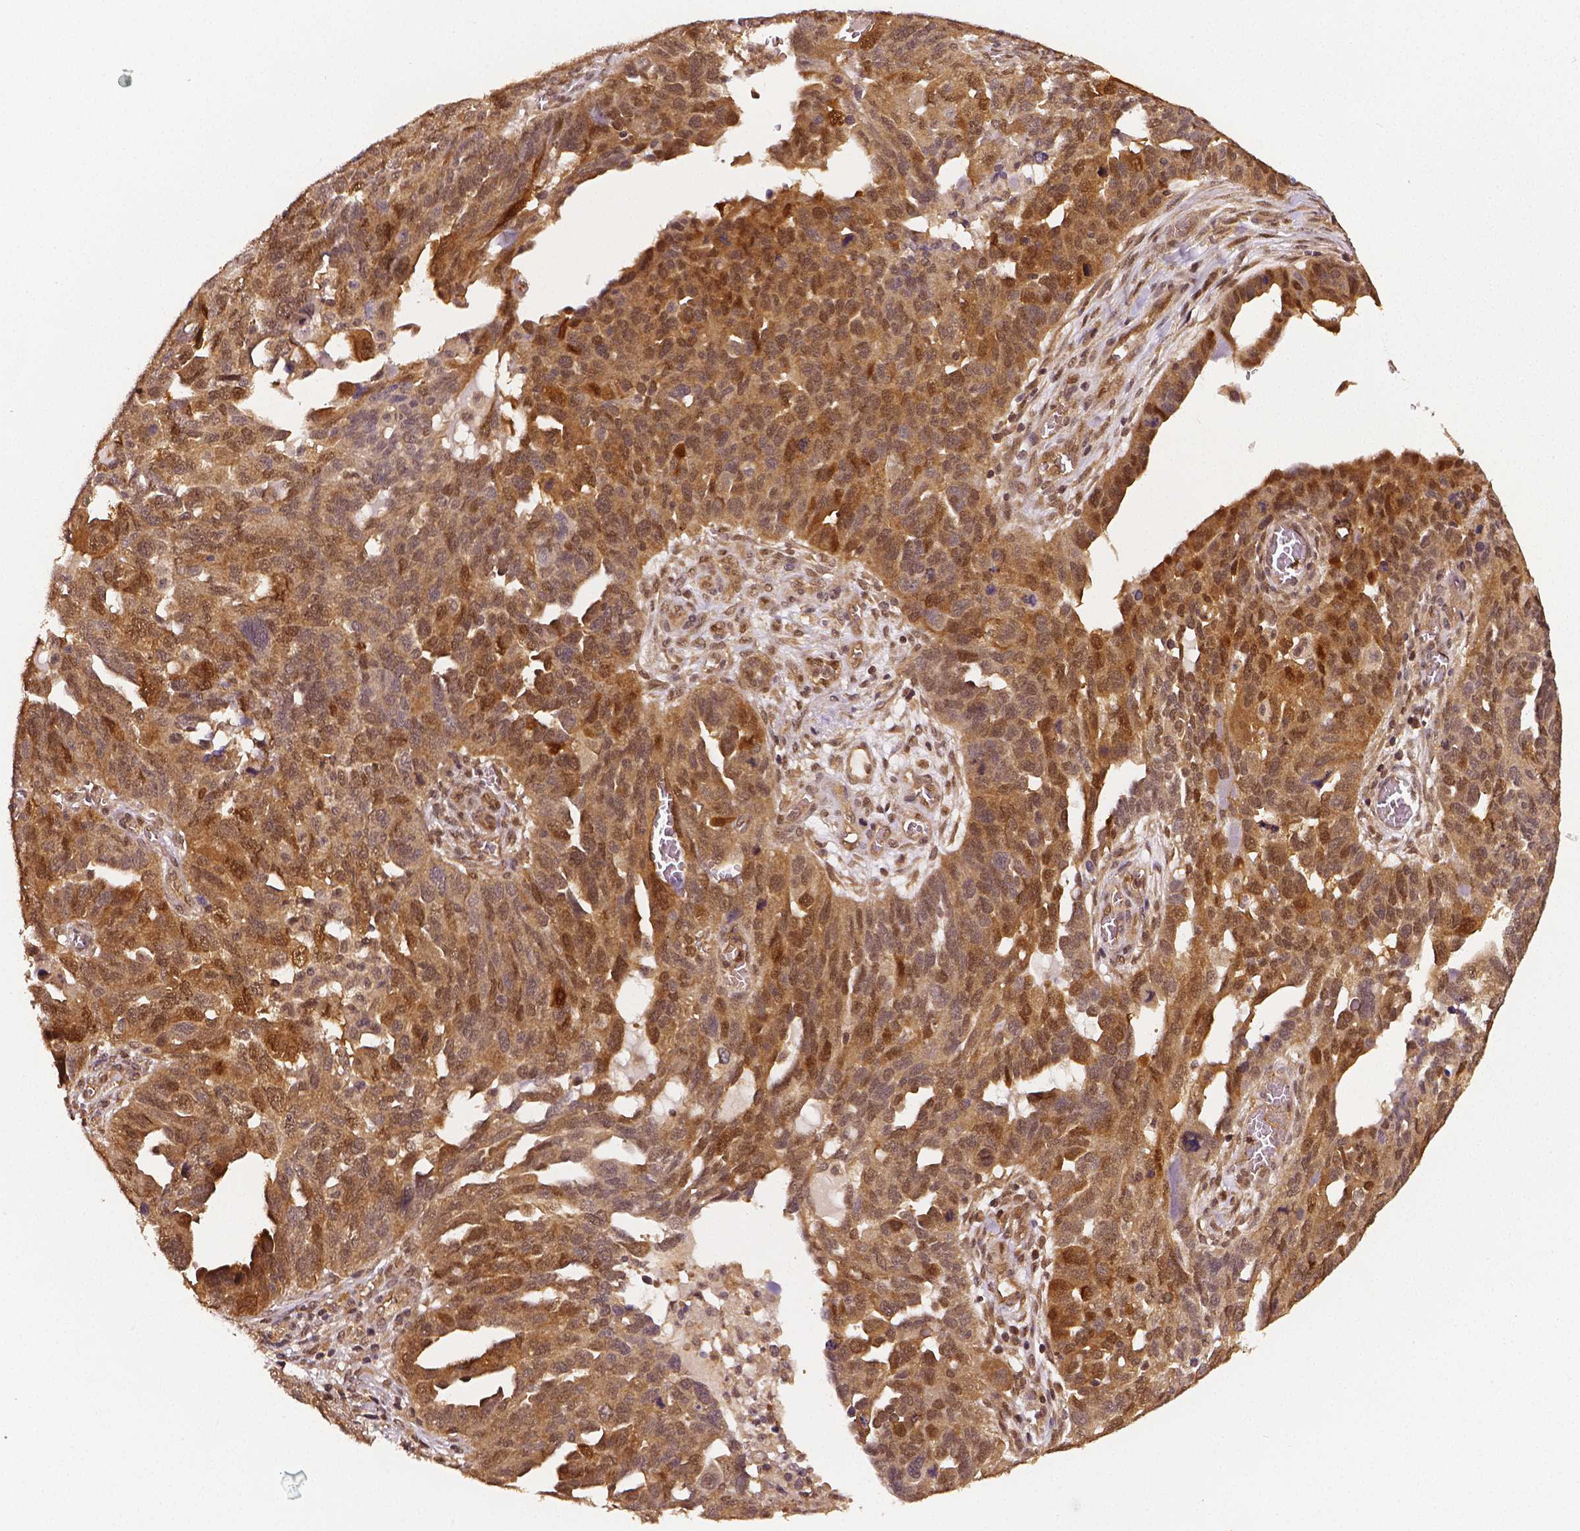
{"staining": {"intensity": "moderate", "quantity": ">75%", "location": "cytoplasmic/membranous,nuclear"}, "tissue": "ovarian cancer", "cell_type": "Tumor cells", "image_type": "cancer", "snomed": [{"axis": "morphology", "description": "Carcinoma, endometroid"}, {"axis": "topography", "description": "Soft tissue"}, {"axis": "topography", "description": "Ovary"}], "caption": "Human ovarian cancer stained with a brown dye demonstrates moderate cytoplasmic/membranous and nuclear positive positivity in approximately >75% of tumor cells.", "gene": "STAT3", "patient": {"sex": "female", "age": 52}}